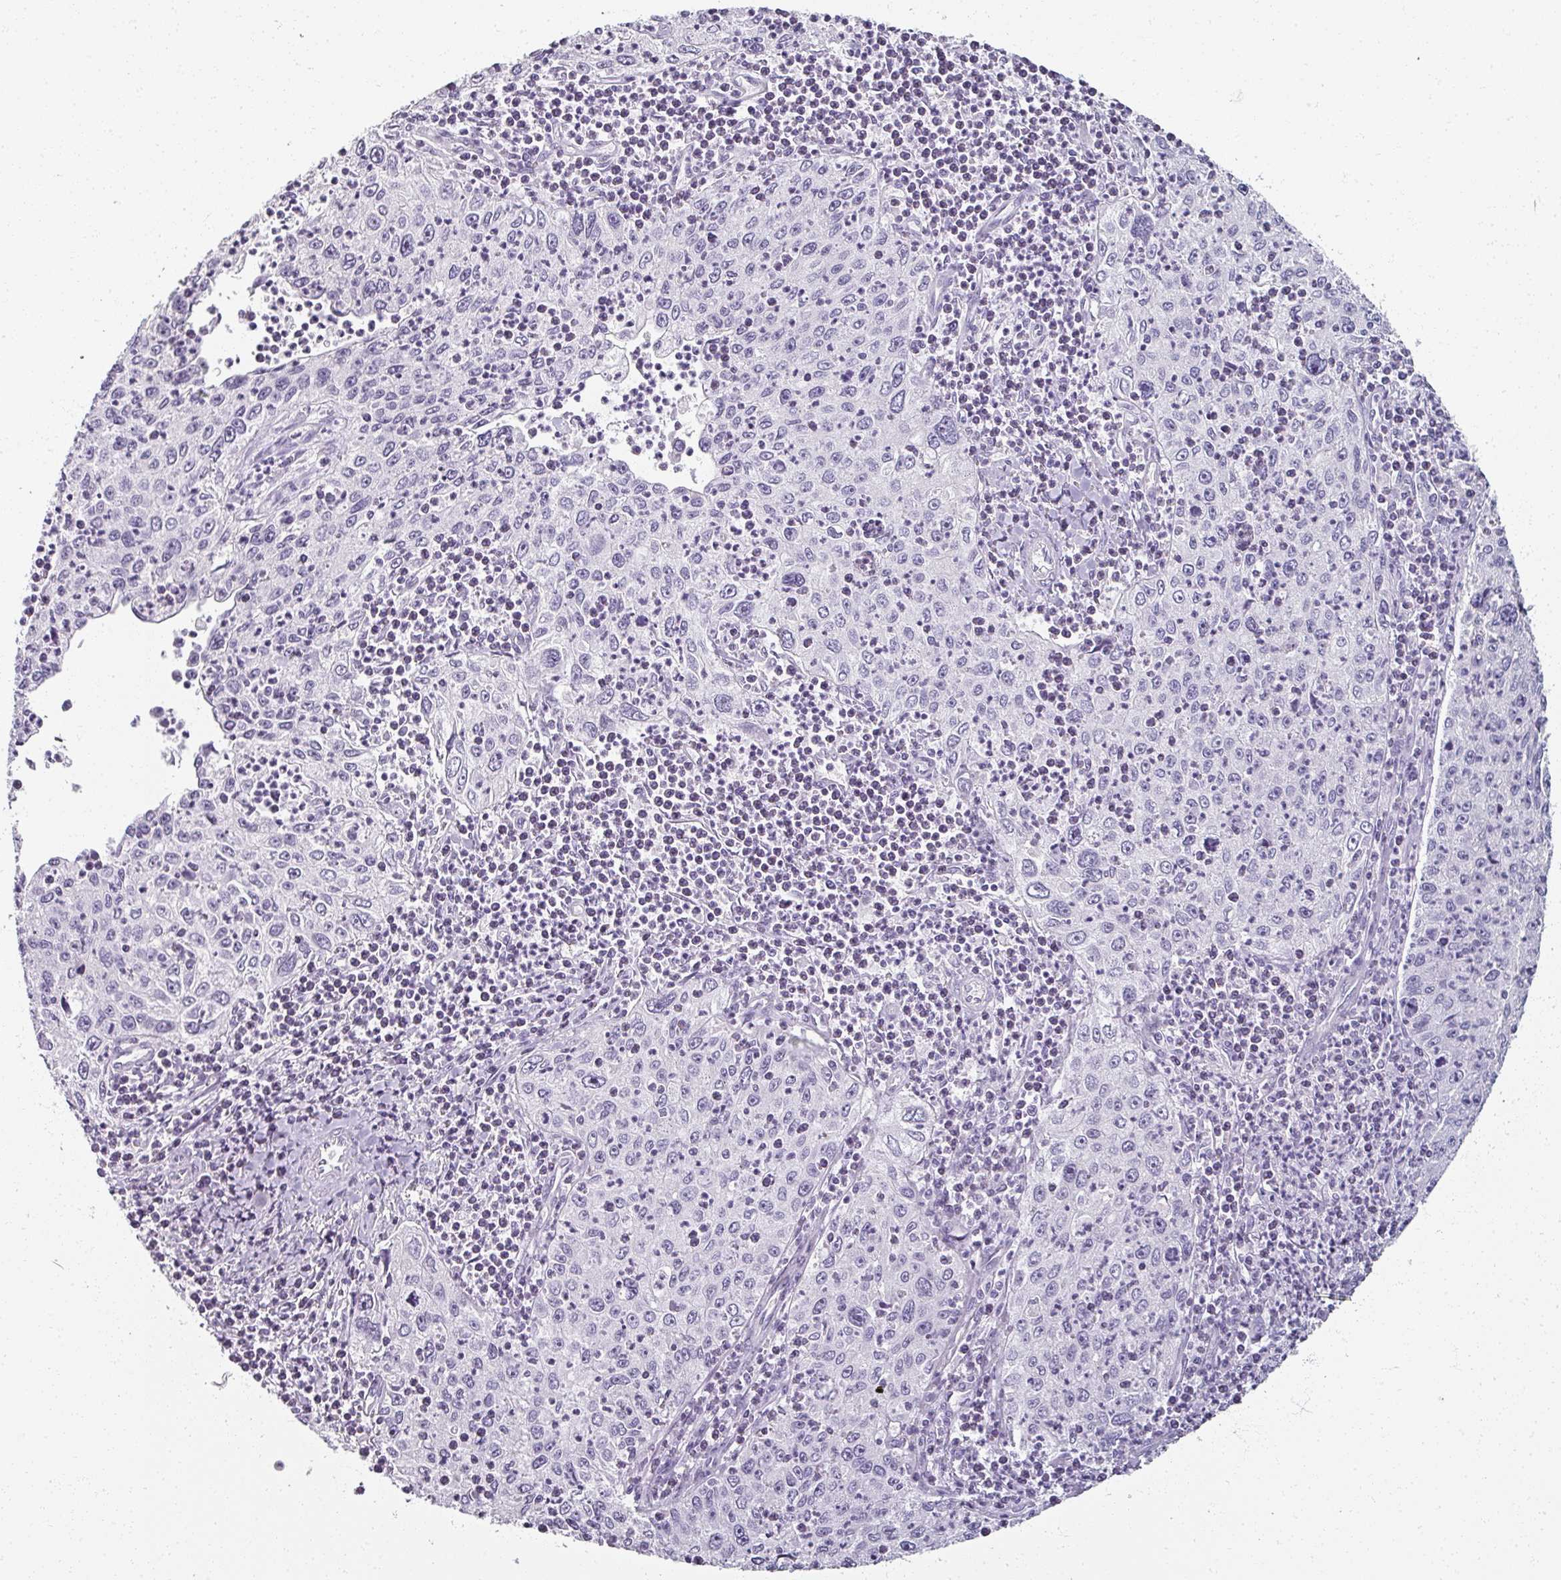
{"staining": {"intensity": "negative", "quantity": "none", "location": "none"}, "tissue": "cervical cancer", "cell_type": "Tumor cells", "image_type": "cancer", "snomed": [{"axis": "morphology", "description": "Squamous cell carcinoma, NOS"}, {"axis": "topography", "description": "Cervix"}], "caption": "Immunohistochemistry histopathology image of cervical squamous cell carcinoma stained for a protein (brown), which demonstrates no expression in tumor cells.", "gene": "REG3G", "patient": {"sex": "female", "age": 30}}